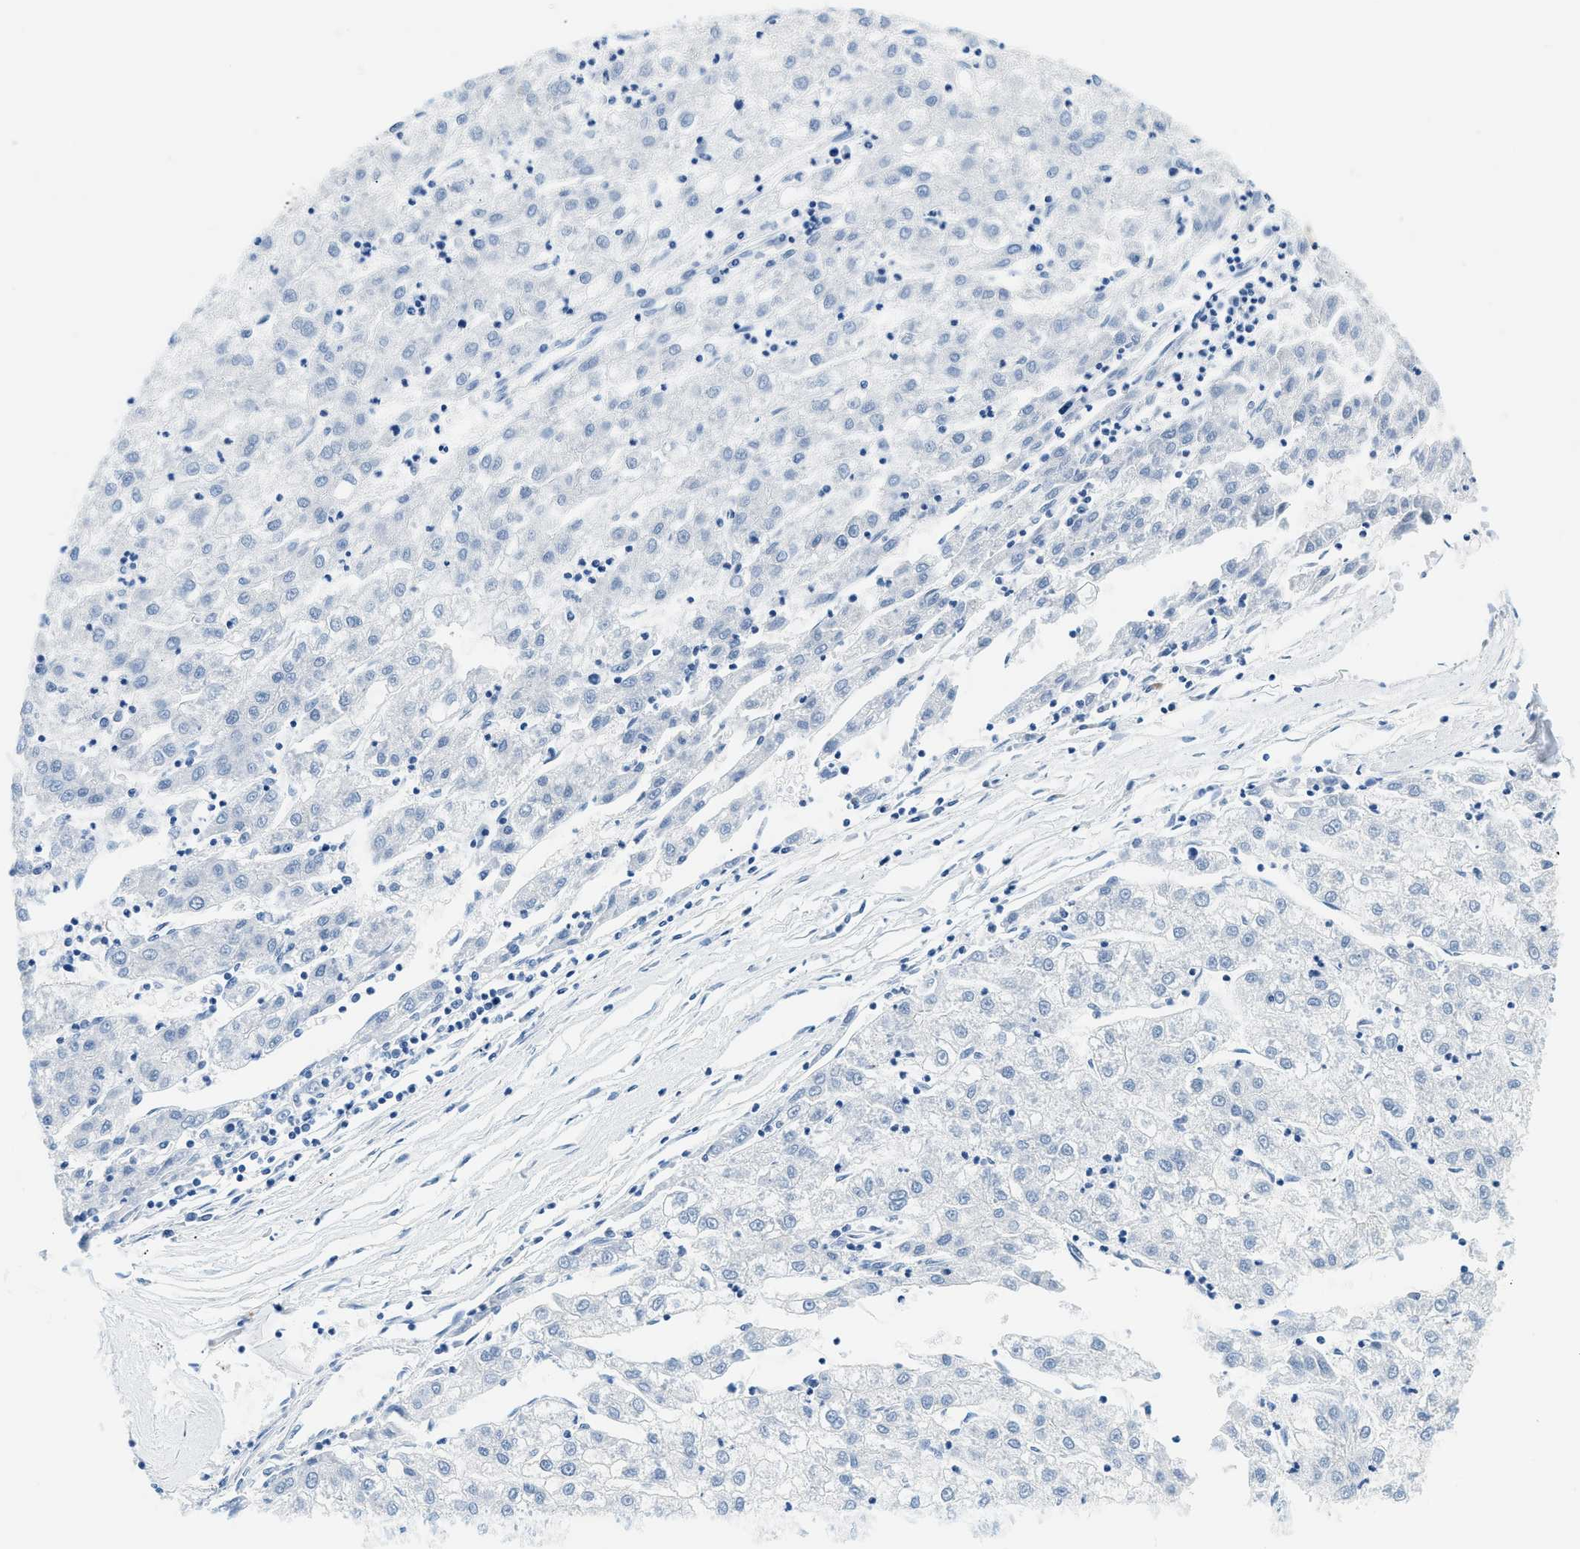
{"staining": {"intensity": "negative", "quantity": "none", "location": "none"}, "tissue": "liver cancer", "cell_type": "Tumor cells", "image_type": "cancer", "snomed": [{"axis": "morphology", "description": "Carcinoma, Hepatocellular, NOS"}, {"axis": "topography", "description": "Liver"}], "caption": "IHC of hepatocellular carcinoma (liver) shows no expression in tumor cells.", "gene": "STXBP2", "patient": {"sex": "male", "age": 72}}